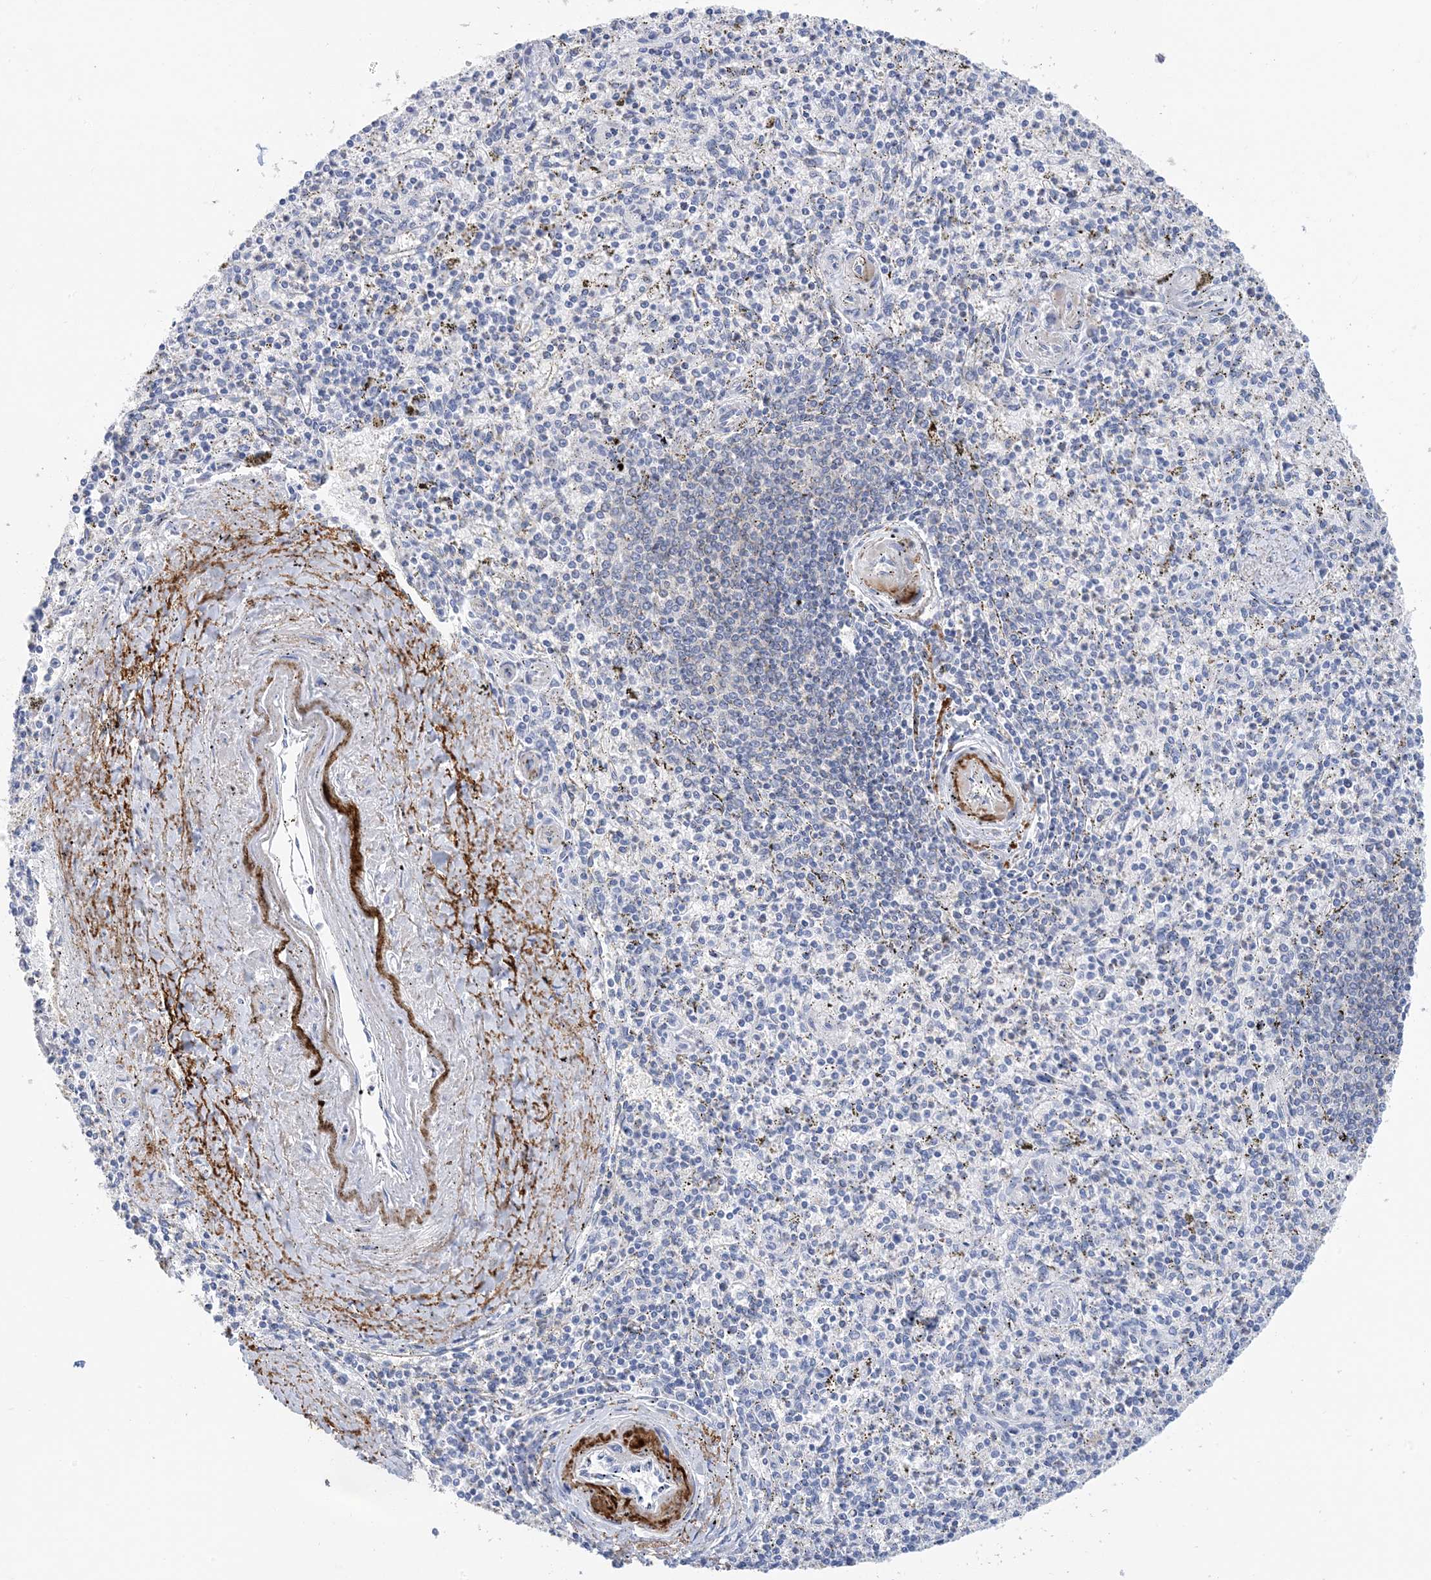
{"staining": {"intensity": "negative", "quantity": "none", "location": "none"}, "tissue": "spleen", "cell_type": "Cells in red pulp", "image_type": "normal", "snomed": [{"axis": "morphology", "description": "Normal tissue, NOS"}, {"axis": "topography", "description": "Spleen"}], "caption": "Immunohistochemical staining of unremarkable spleen reveals no significant staining in cells in red pulp. Brightfield microscopy of immunohistochemistry stained with DAB (brown) and hematoxylin (blue), captured at high magnification.", "gene": "SH3YL1", "patient": {"sex": "male", "age": 72}}